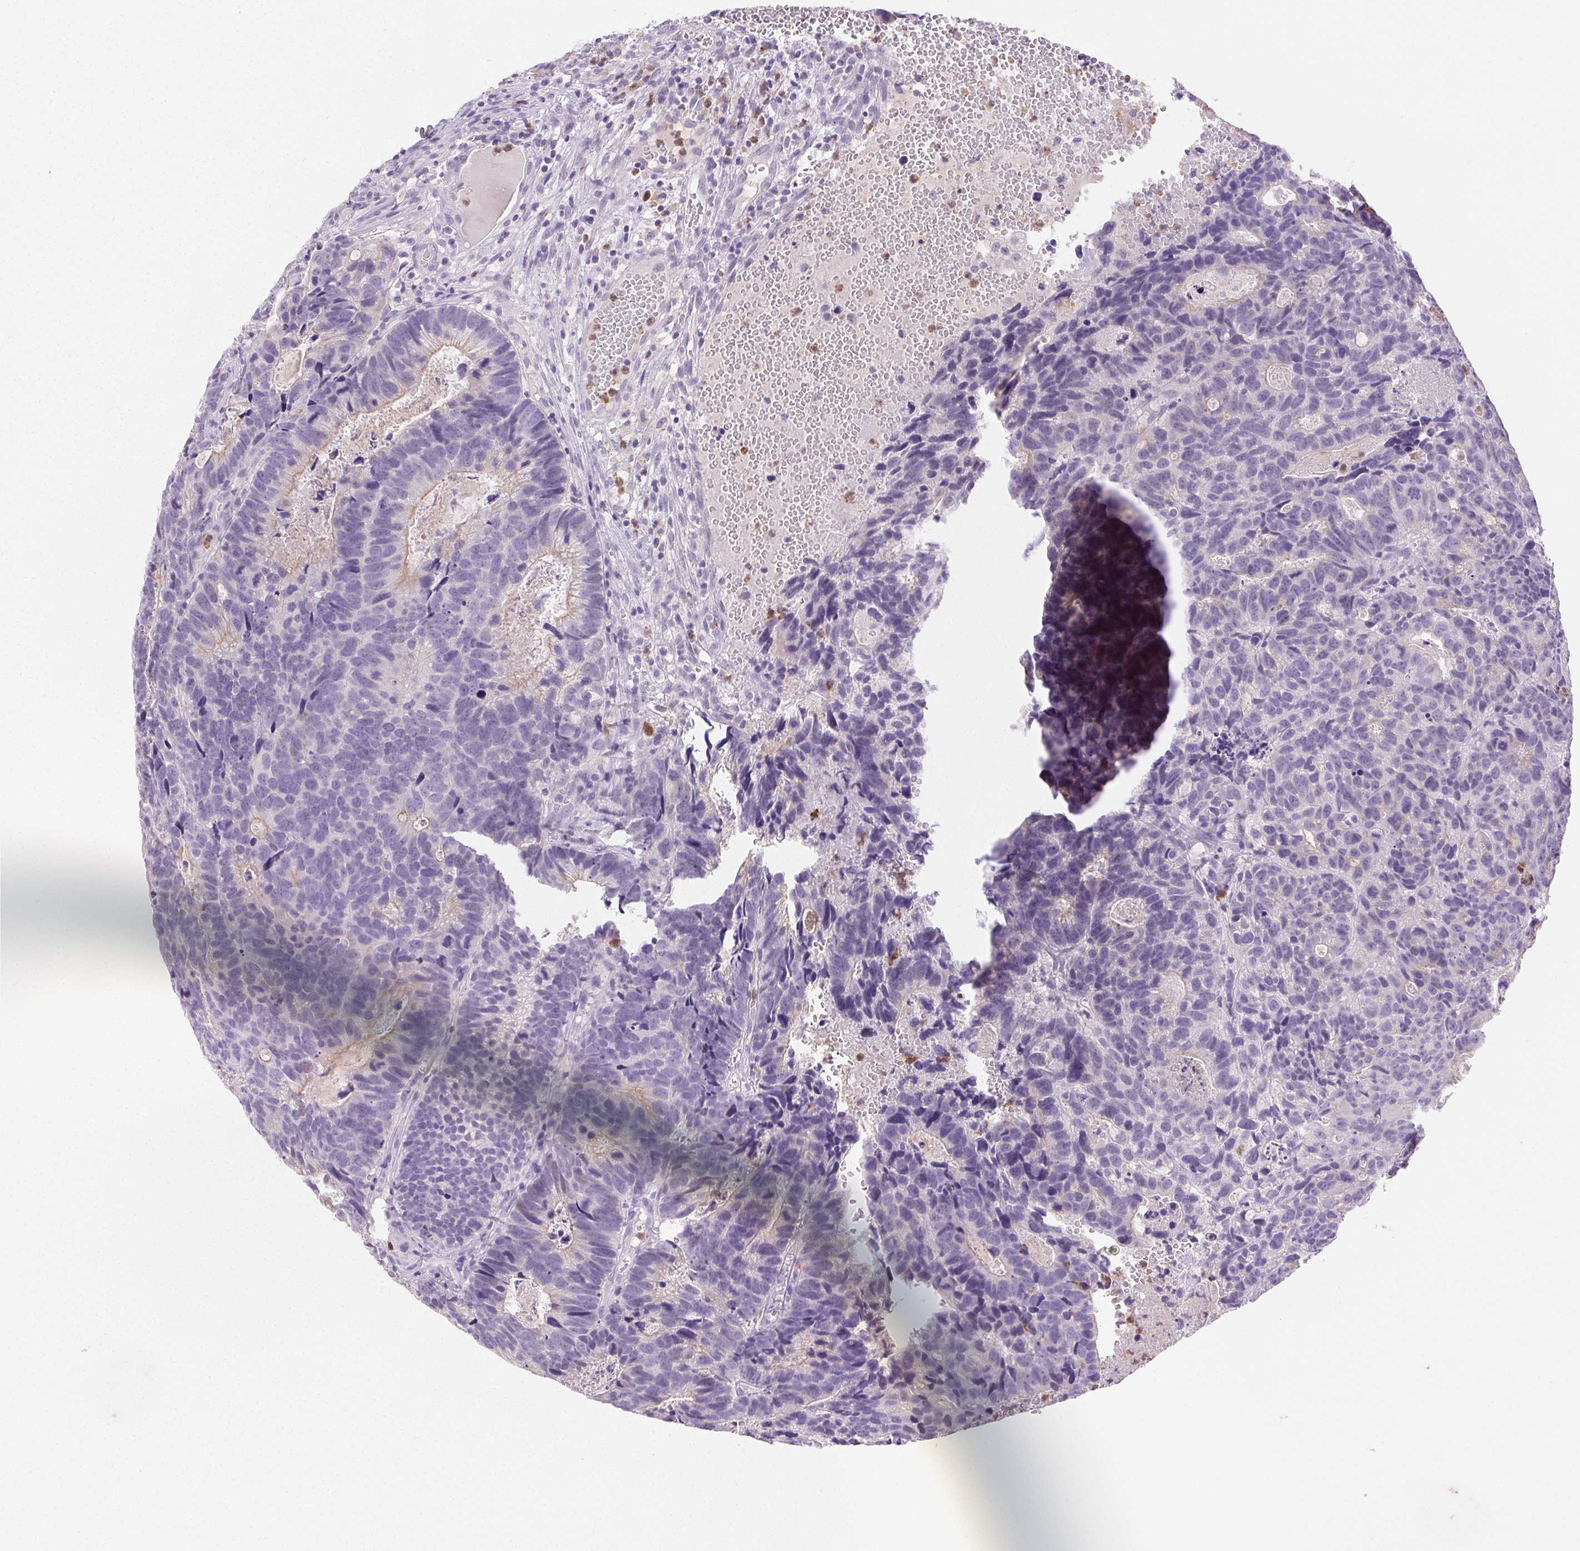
{"staining": {"intensity": "negative", "quantity": "none", "location": "none"}, "tissue": "head and neck cancer", "cell_type": "Tumor cells", "image_type": "cancer", "snomed": [{"axis": "morphology", "description": "Adenocarcinoma, NOS"}, {"axis": "topography", "description": "Head-Neck"}], "caption": "This histopathology image is of head and neck cancer stained with IHC to label a protein in brown with the nuclei are counter-stained blue. There is no positivity in tumor cells.", "gene": "EMX2", "patient": {"sex": "male", "age": 62}}